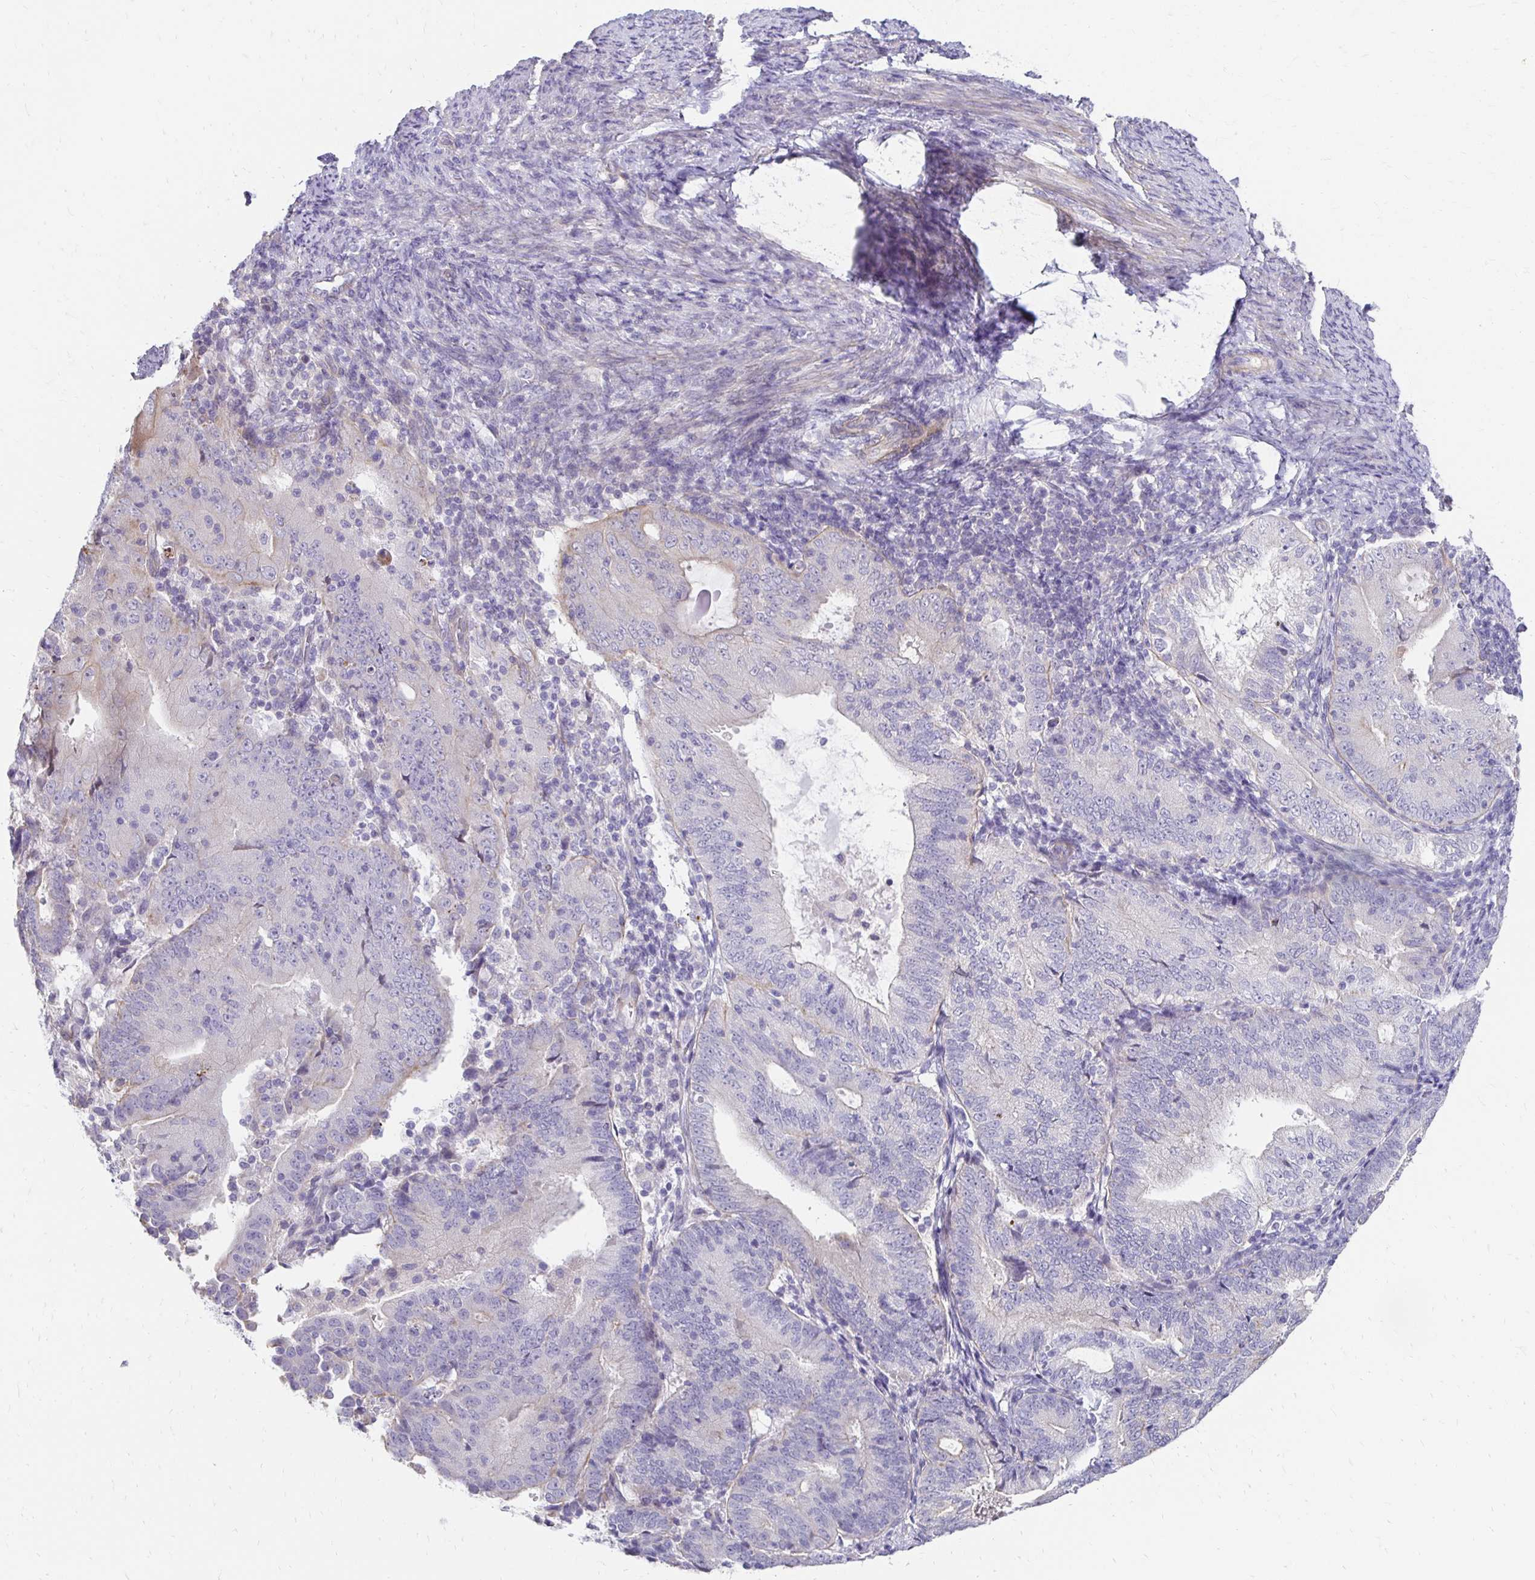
{"staining": {"intensity": "negative", "quantity": "none", "location": "none"}, "tissue": "endometrial cancer", "cell_type": "Tumor cells", "image_type": "cancer", "snomed": [{"axis": "morphology", "description": "Adenocarcinoma, NOS"}, {"axis": "topography", "description": "Endometrium"}], "caption": "Immunohistochemistry image of neoplastic tissue: endometrial adenocarcinoma stained with DAB (3,3'-diaminobenzidine) exhibits no significant protein staining in tumor cells. (Stains: DAB (3,3'-diaminobenzidine) immunohistochemistry with hematoxylin counter stain, Microscopy: brightfield microscopy at high magnification).", "gene": "AKAP6", "patient": {"sex": "female", "age": 70}}